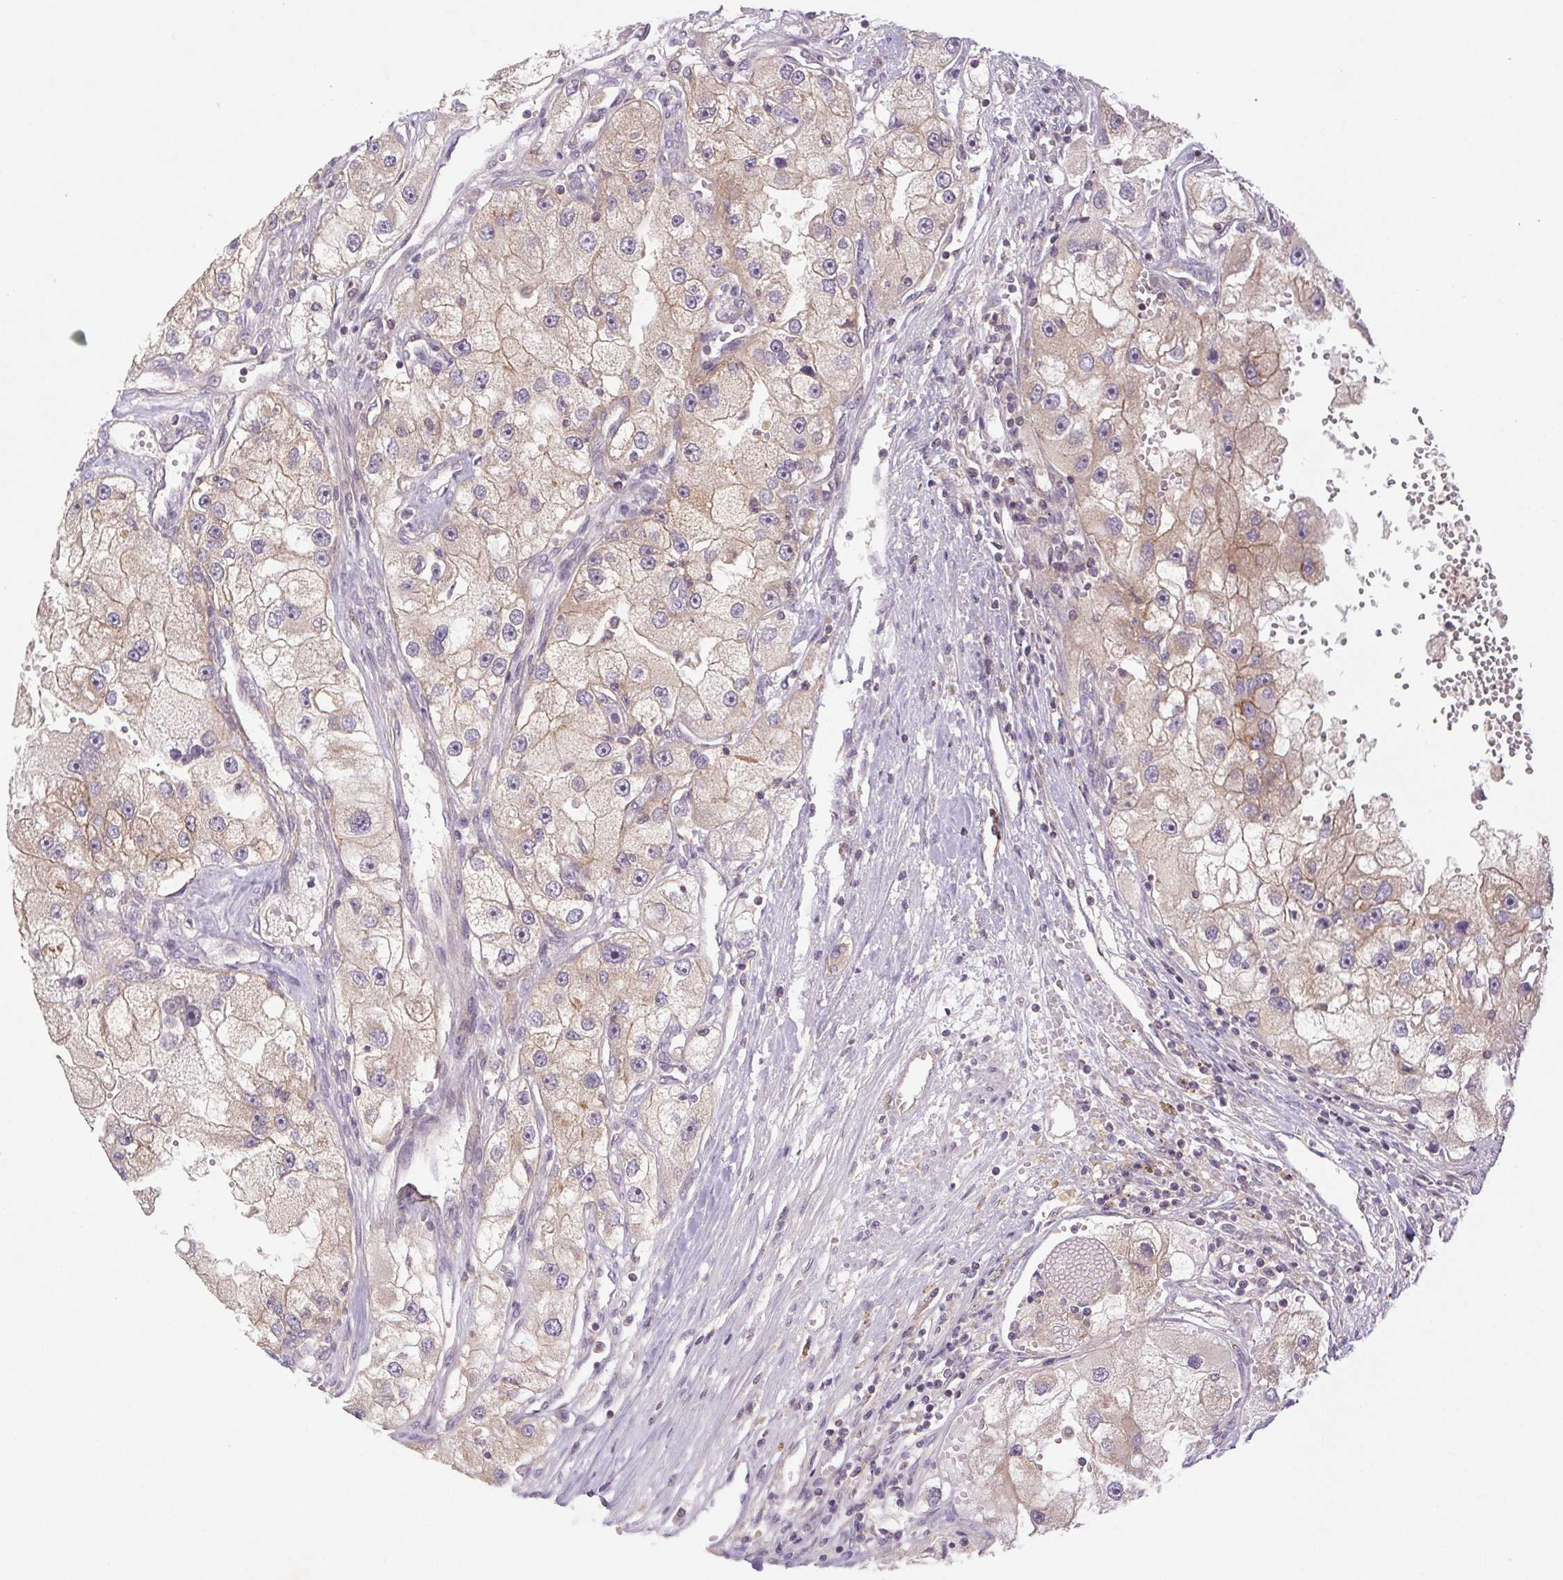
{"staining": {"intensity": "weak", "quantity": "25%-75%", "location": "cytoplasmic/membranous"}, "tissue": "renal cancer", "cell_type": "Tumor cells", "image_type": "cancer", "snomed": [{"axis": "morphology", "description": "Adenocarcinoma, NOS"}, {"axis": "topography", "description": "Kidney"}], "caption": "An image of renal adenocarcinoma stained for a protein displays weak cytoplasmic/membranous brown staining in tumor cells.", "gene": "MTHFD1", "patient": {"sex": "male", "age": 63}}